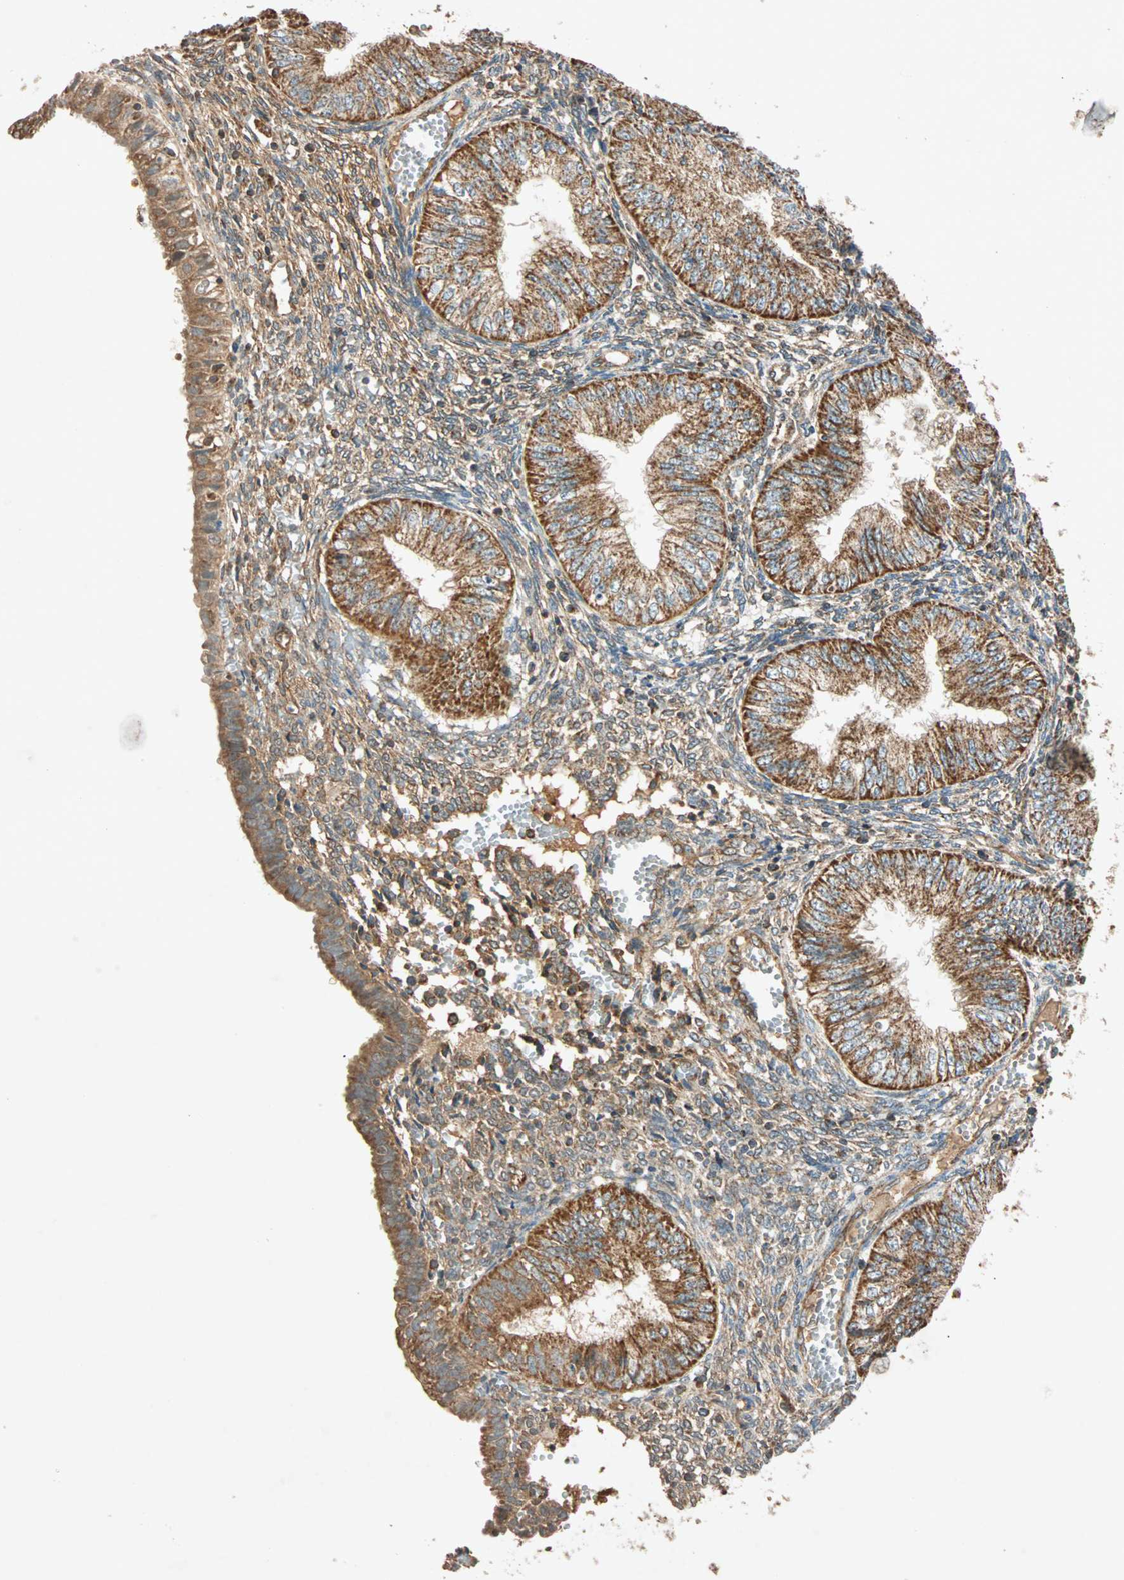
{"staining": {"intensity": "strong", "quantity": ">75%", "location": "cytoplasmic/membranous"}, "tissue": "endometrial cancer", "cell_type": "Tumor cells", "image_type": "cancer", "snomed": [{"axis": "morphology", "description": "Adenocarcinoma, NOS"}, {"axis": "topography", "description": "Endometrium"}], "caption": "IHC (DAB) staining of human adenocarcinoma (endometrial) demonstrates strong cytoplasmic/membranous protein expression in about >75% of tumor cells.", "gene": "MAPK1", "patient": {"sex": "female", "age": 53}}